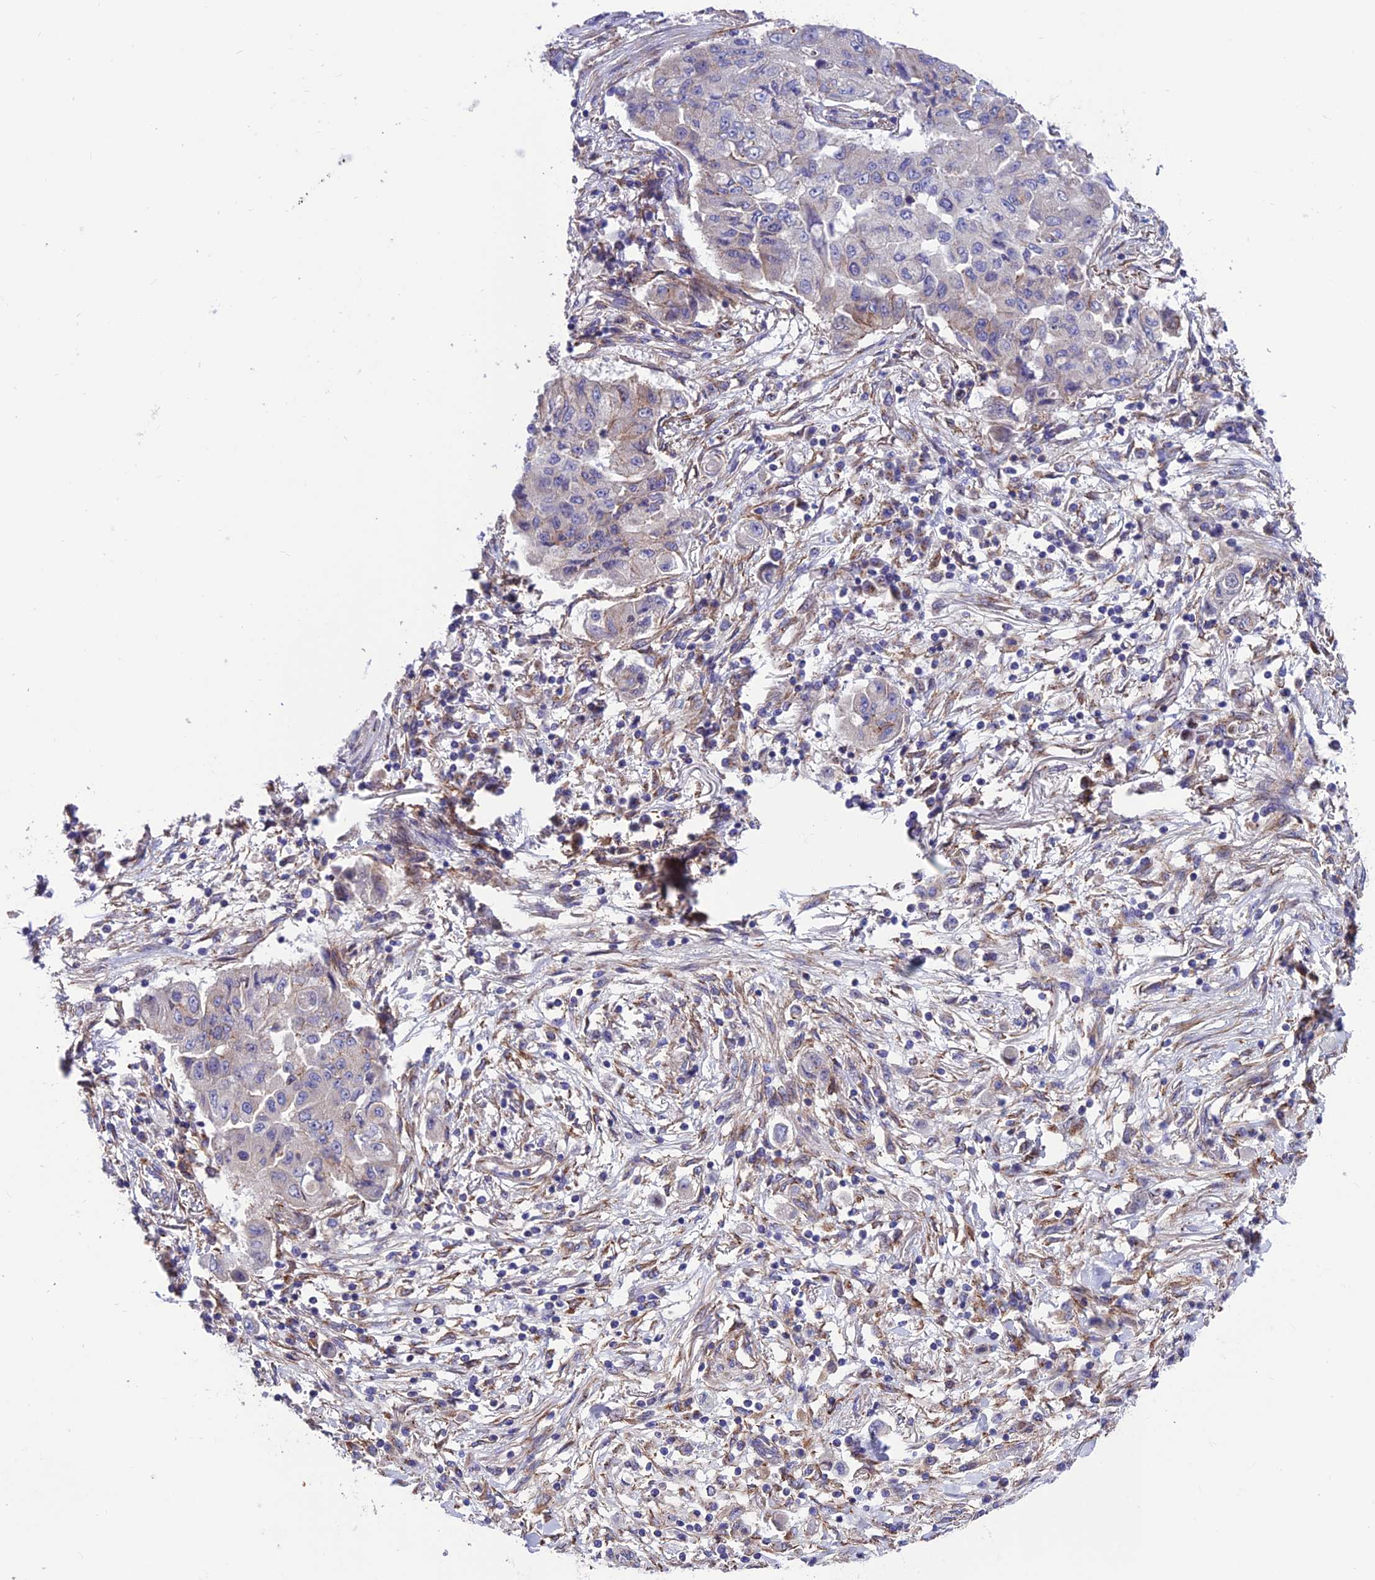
{"staining": {"intensity": "negative", "quantity": "none", "location": "none"}, "tissue": "lung cancer", "cell_type": "Tumor cells", "image_type": "cancer", "snomed": [{"axis": "morphology", "description": "Squamous cell carcinoma, NOS"}, {"axis": "topography", "description": "Lung"}], "caption": "This is an immunohistochemistry (IHC) histopathology image of lung squamous cell carcinoma. There is no staining in tumor cells.", "gene": "VPS16", "patient": {"sex": "male", "age": 74}}